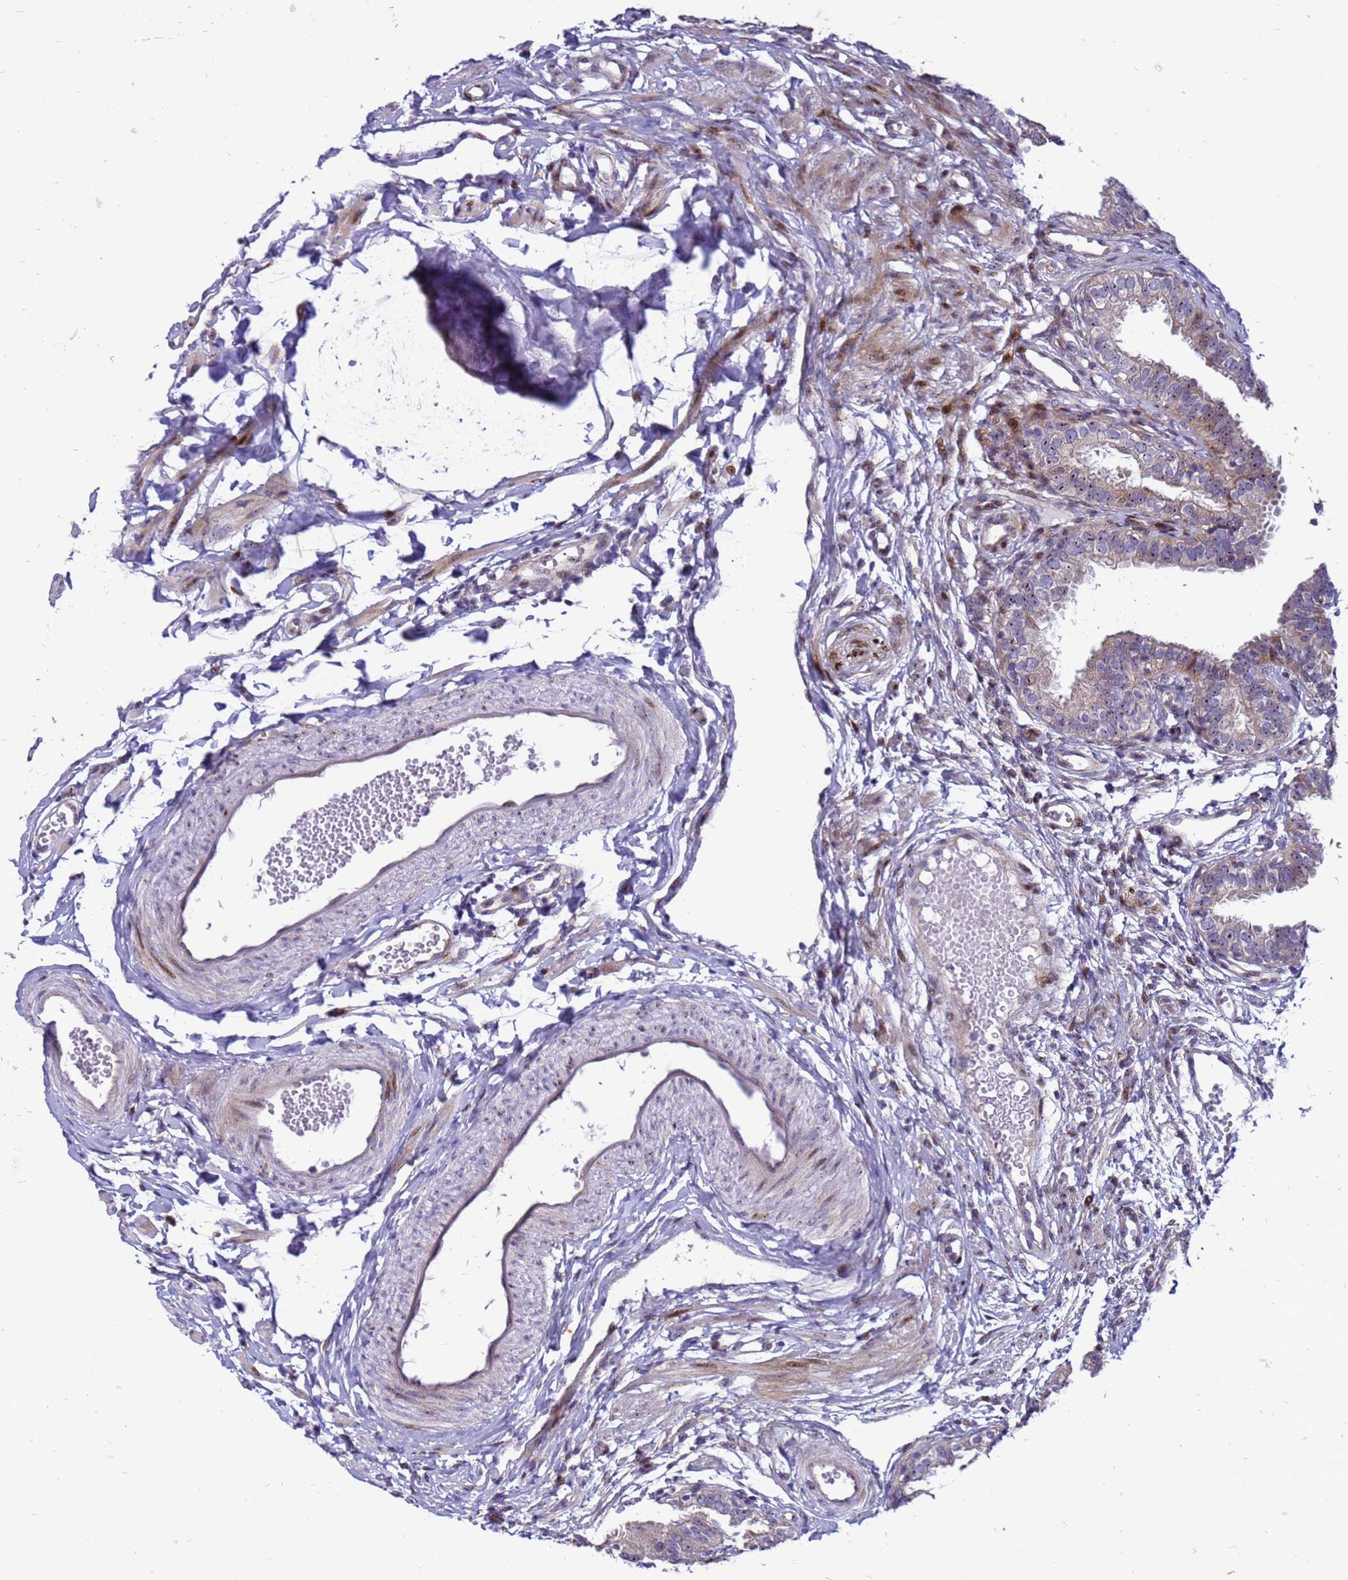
{"staining": {"intensity": "moderate", "quantity": "<25%", "location": "cytoplasmic/membranous,nuclear"}, "tissue": "fallopian tube", "cell_type": "Glandular cells", "image_type": "normal", "snomed": [{"axis": "morphology", "description": "Normal tissue, NOS"}, {"axis": "topography", "description": "Fallopian tube"}], "caption": "A high-resolution image shows IHC staining of unremarkable fallopian tube, which demonstrates moderate cytoplasmic/membranous,nuclear staining in approximately <25% of glandular cells.", "gene": "RSPO1", "patient": {"sex": "female", "age": 35}}